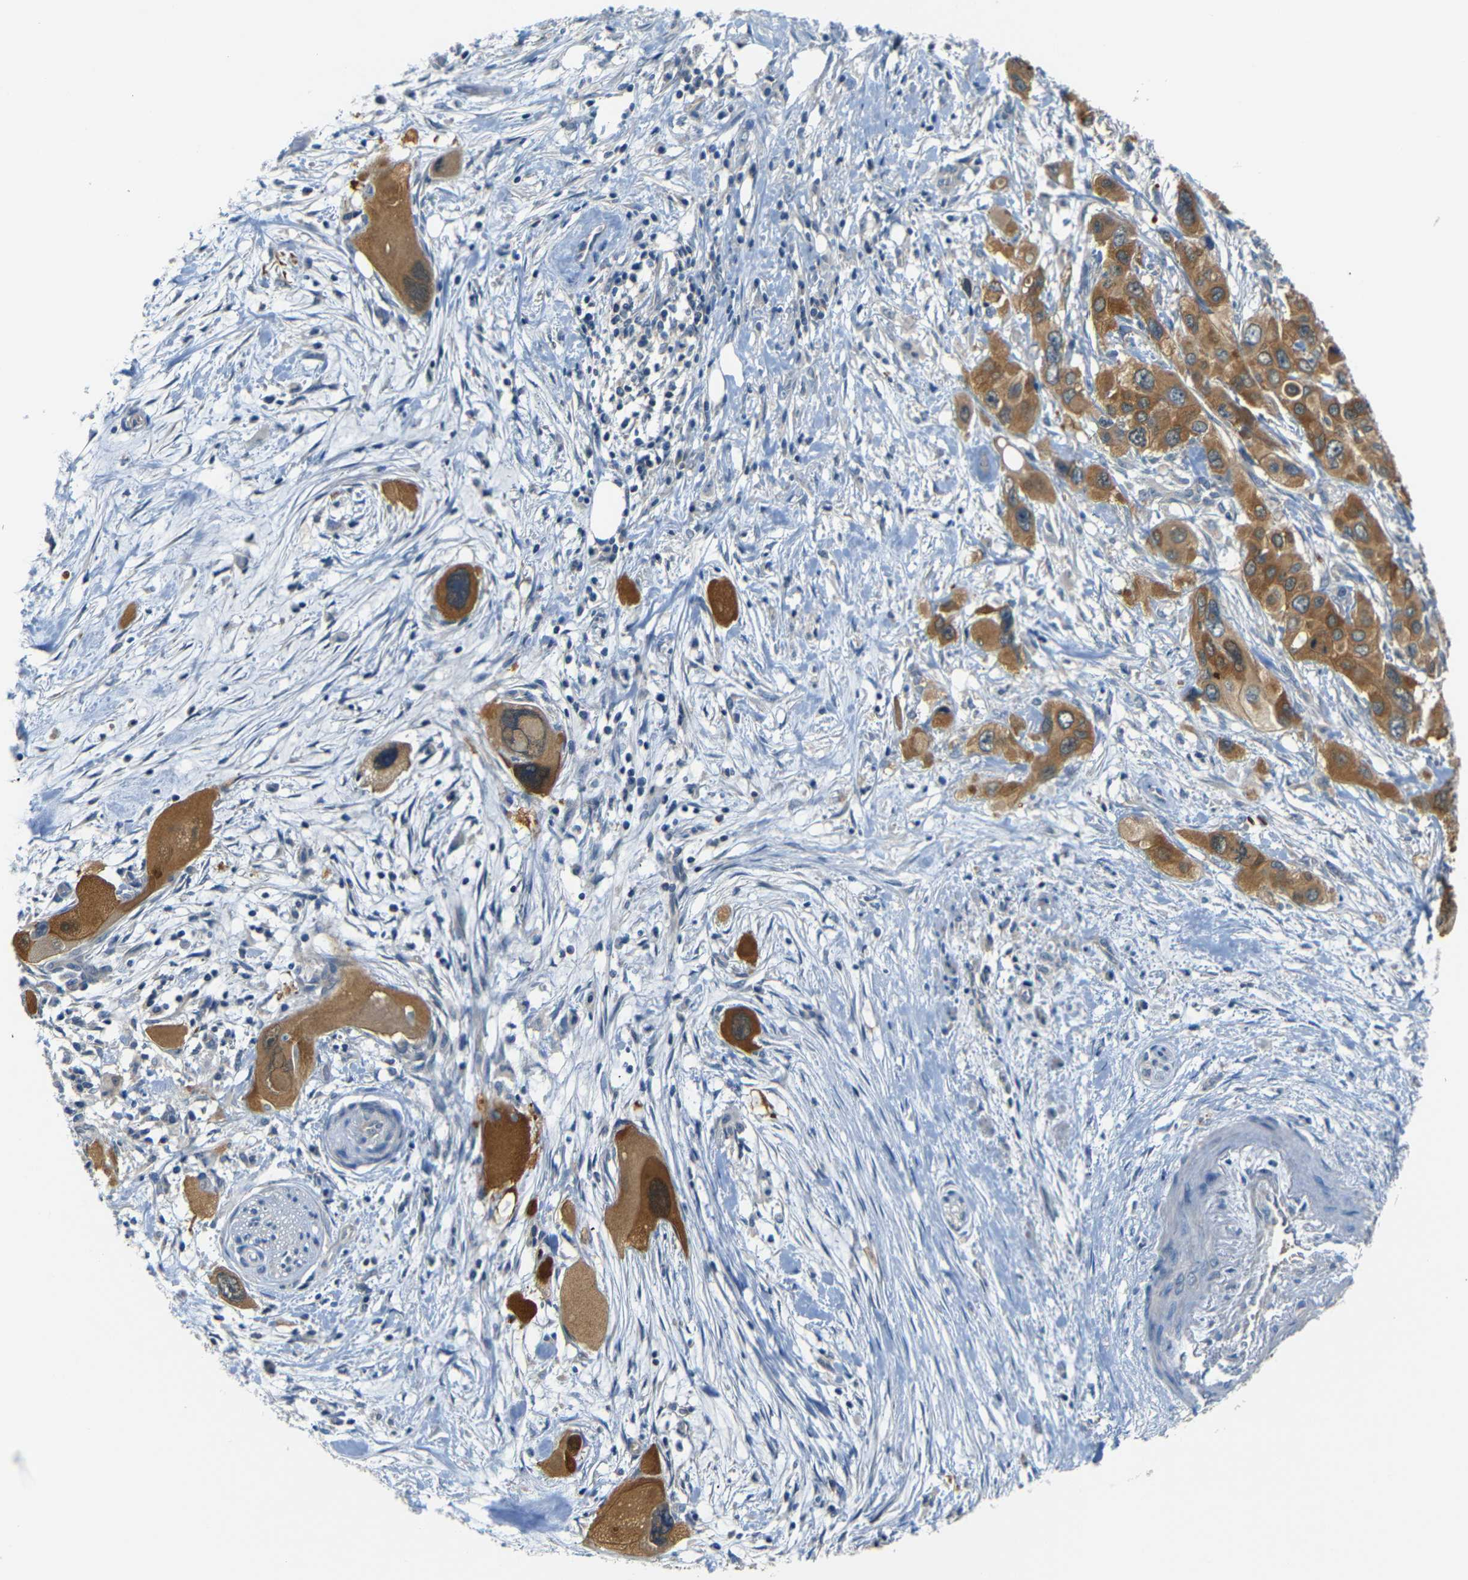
{"staining": {"intensity": "moderate", "quantity": ">75%", "location": "cytoplasmic/membranous"}, "tissue": "pancreatic cancer", "cell_type": "Tumor cells", "image_type": "cancer", "snomed": [{"axis": "morphology", "description": "Adenocarcinoma, NOS"}, {"axis": "topography", "description": "Pancreas"}], "caption": "Adenocarcinoma (pancreatic) was stained to show a protein in brown. There is medium levels of moderate cytoplasmic/membranous staining in about >75% of tumor cells. The staining is performed using DAB (3,3'-diaminobenzidine) brown chromogen to label protein expression. The nuclei are counter-stained blue using hematoxylin.", "gene": "SFN", "patient": {"sex": "male", "age": 73}}